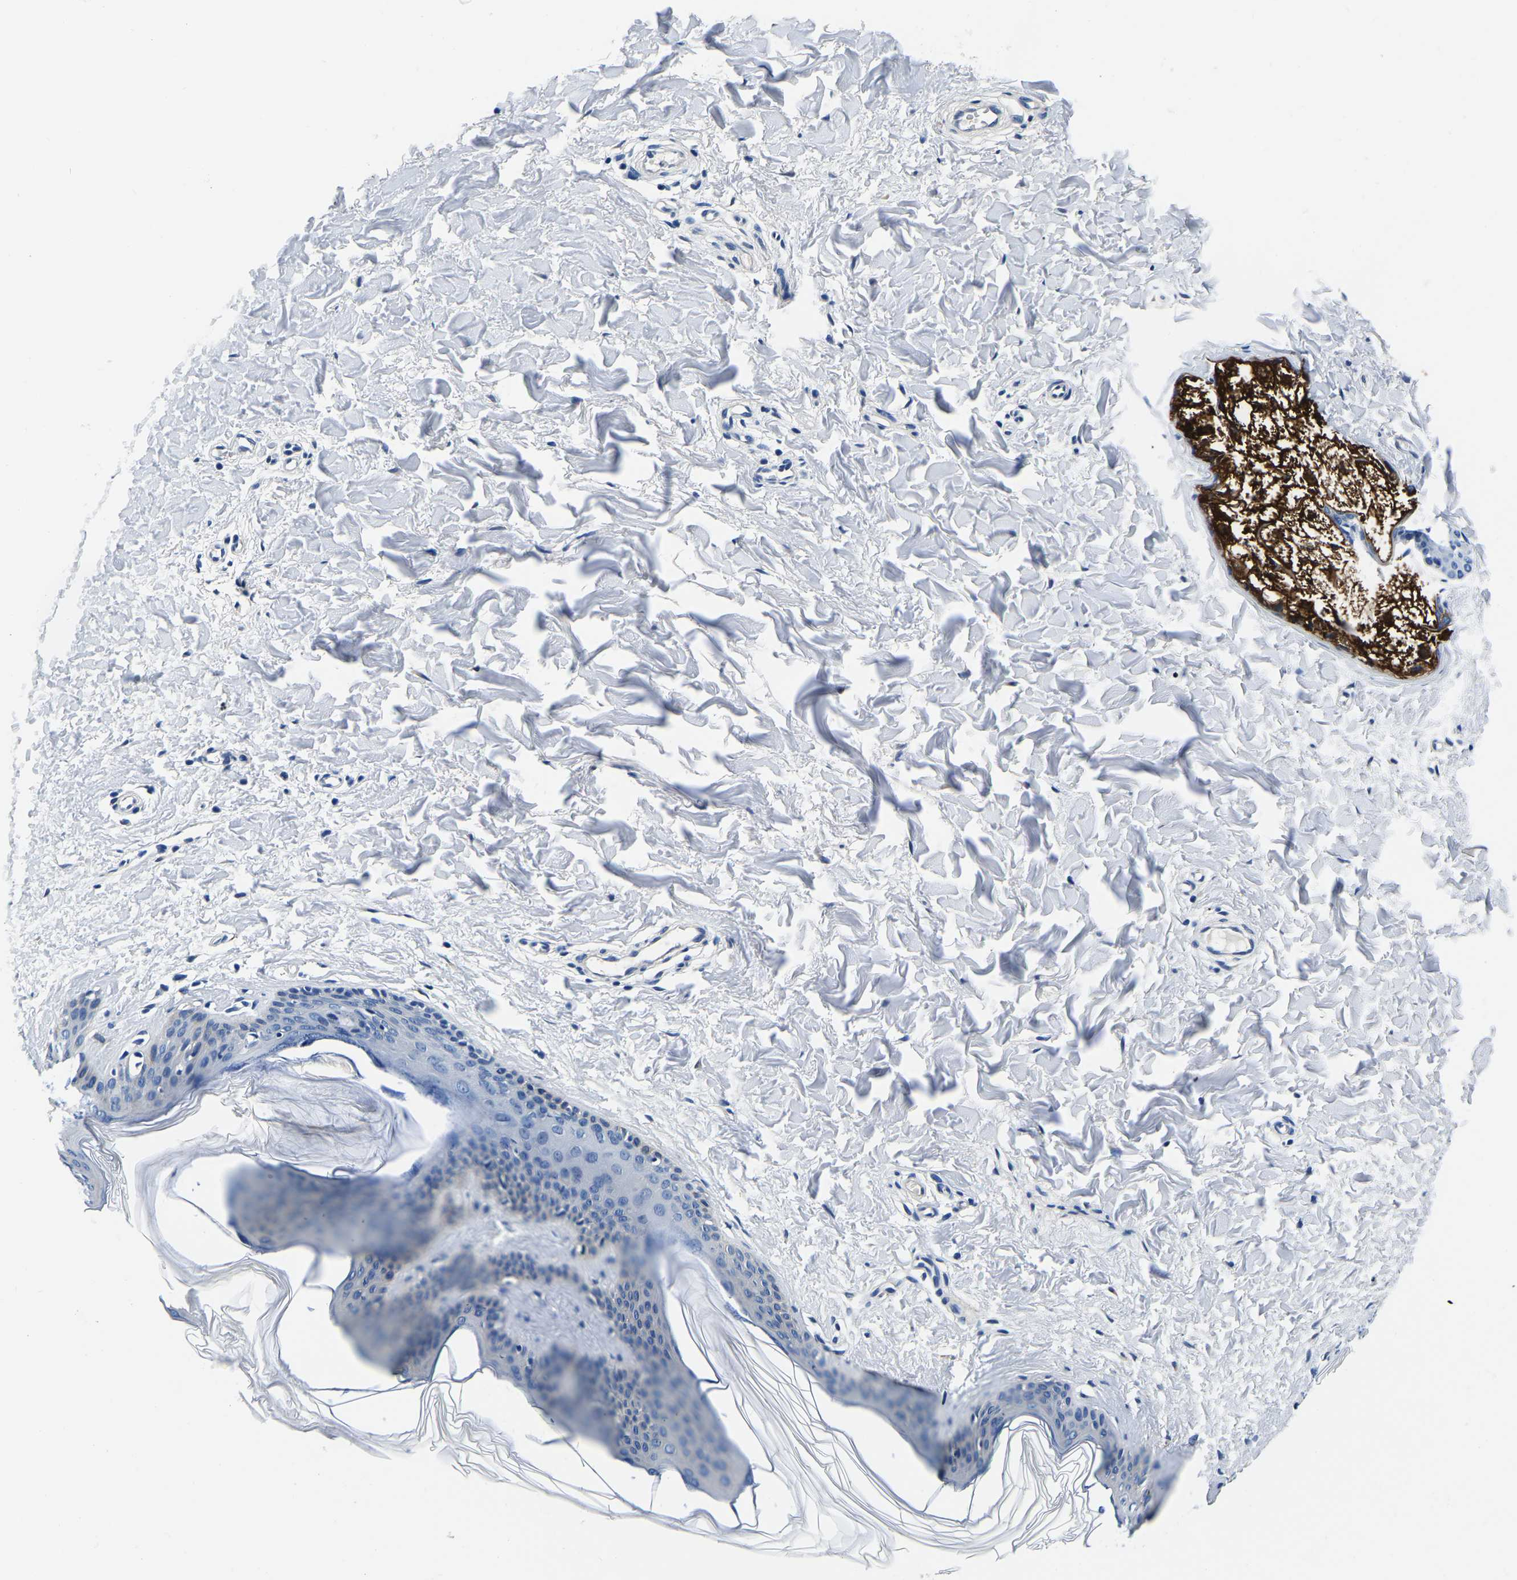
{"staining": {"intensity": "negative", "quantity": "none", "location": "none"}, "tissue": "skin", "cell_type": "Fibroblasts", "image_type": "normal", "snomed": [{"axis": "morphology", "description": "Normal tissue, NOS"}, {"axis": "topography", "description": "Skin"}], "caption": "Protein analysis of normal skin reveals no significant positivity in fibroblasts. (Stains: DAB immunohistochemistry with hematoxylin counter stain, Microscopy: brightfield microscopy at high magnification).", "gene": "ACO1", "patient": {"sex": "female", "age": 17}}